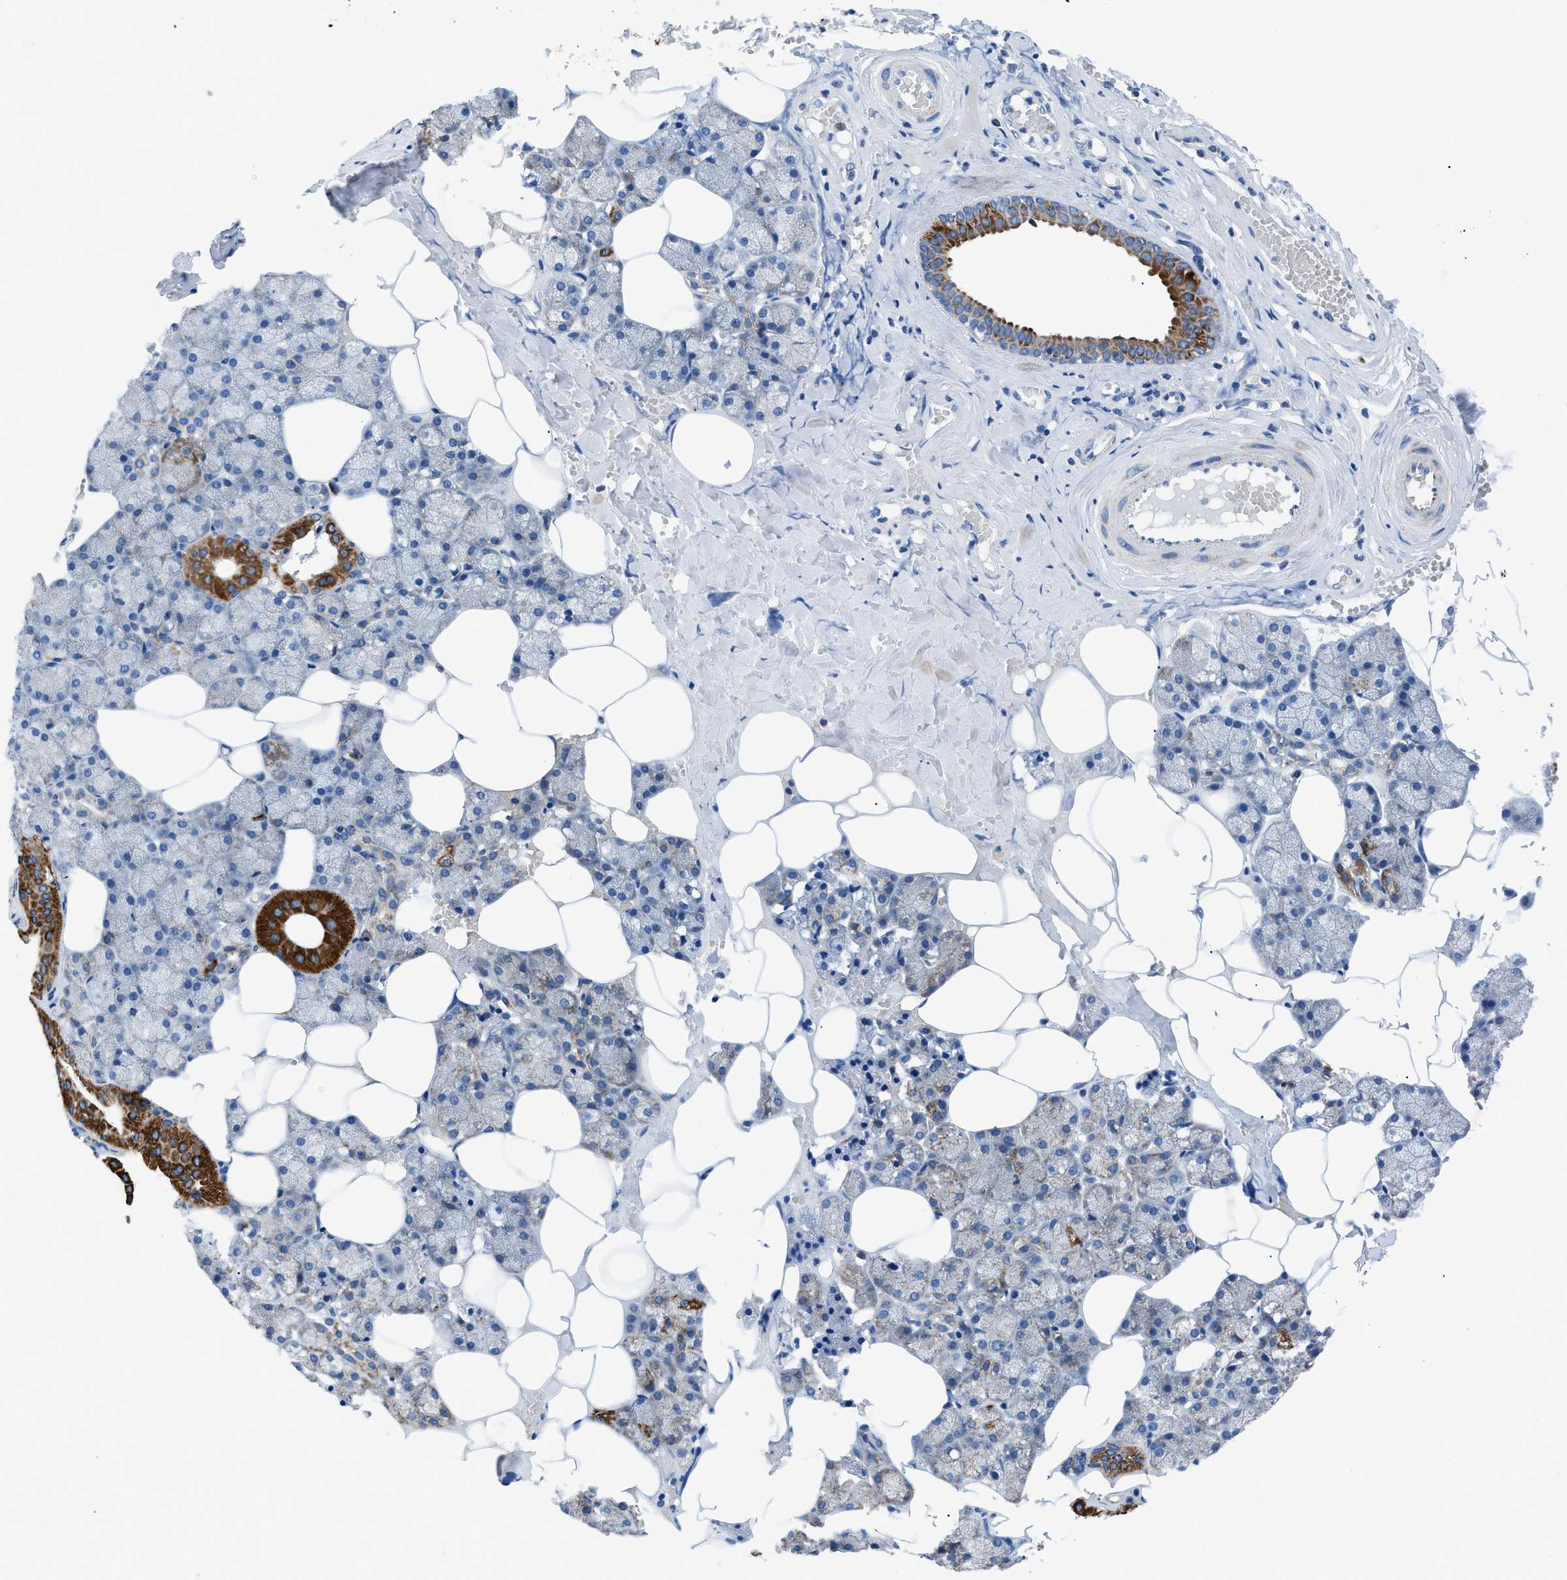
{"staining": {"intensity": "strong", "quantity": "<25%", "location": "cytoplasmic/membranous"}, "tissue": "salivary gland", "cell_type": "Glandular cells", "image_type": "normal", "snomed": [{"axis": "morphology", "description": "Normal tissue, NOS"}, {"axis": "topography", "description": "Salivary gland"}], "caption": "Protein staining by immunohistochemistry (IHC) reveals strong cytoplasmic/membranous expression in about <25% of glandular cells in normal salivary gland.", "gene": "ZDHHC3", "patient": {"sex": "male", "age": 62}}